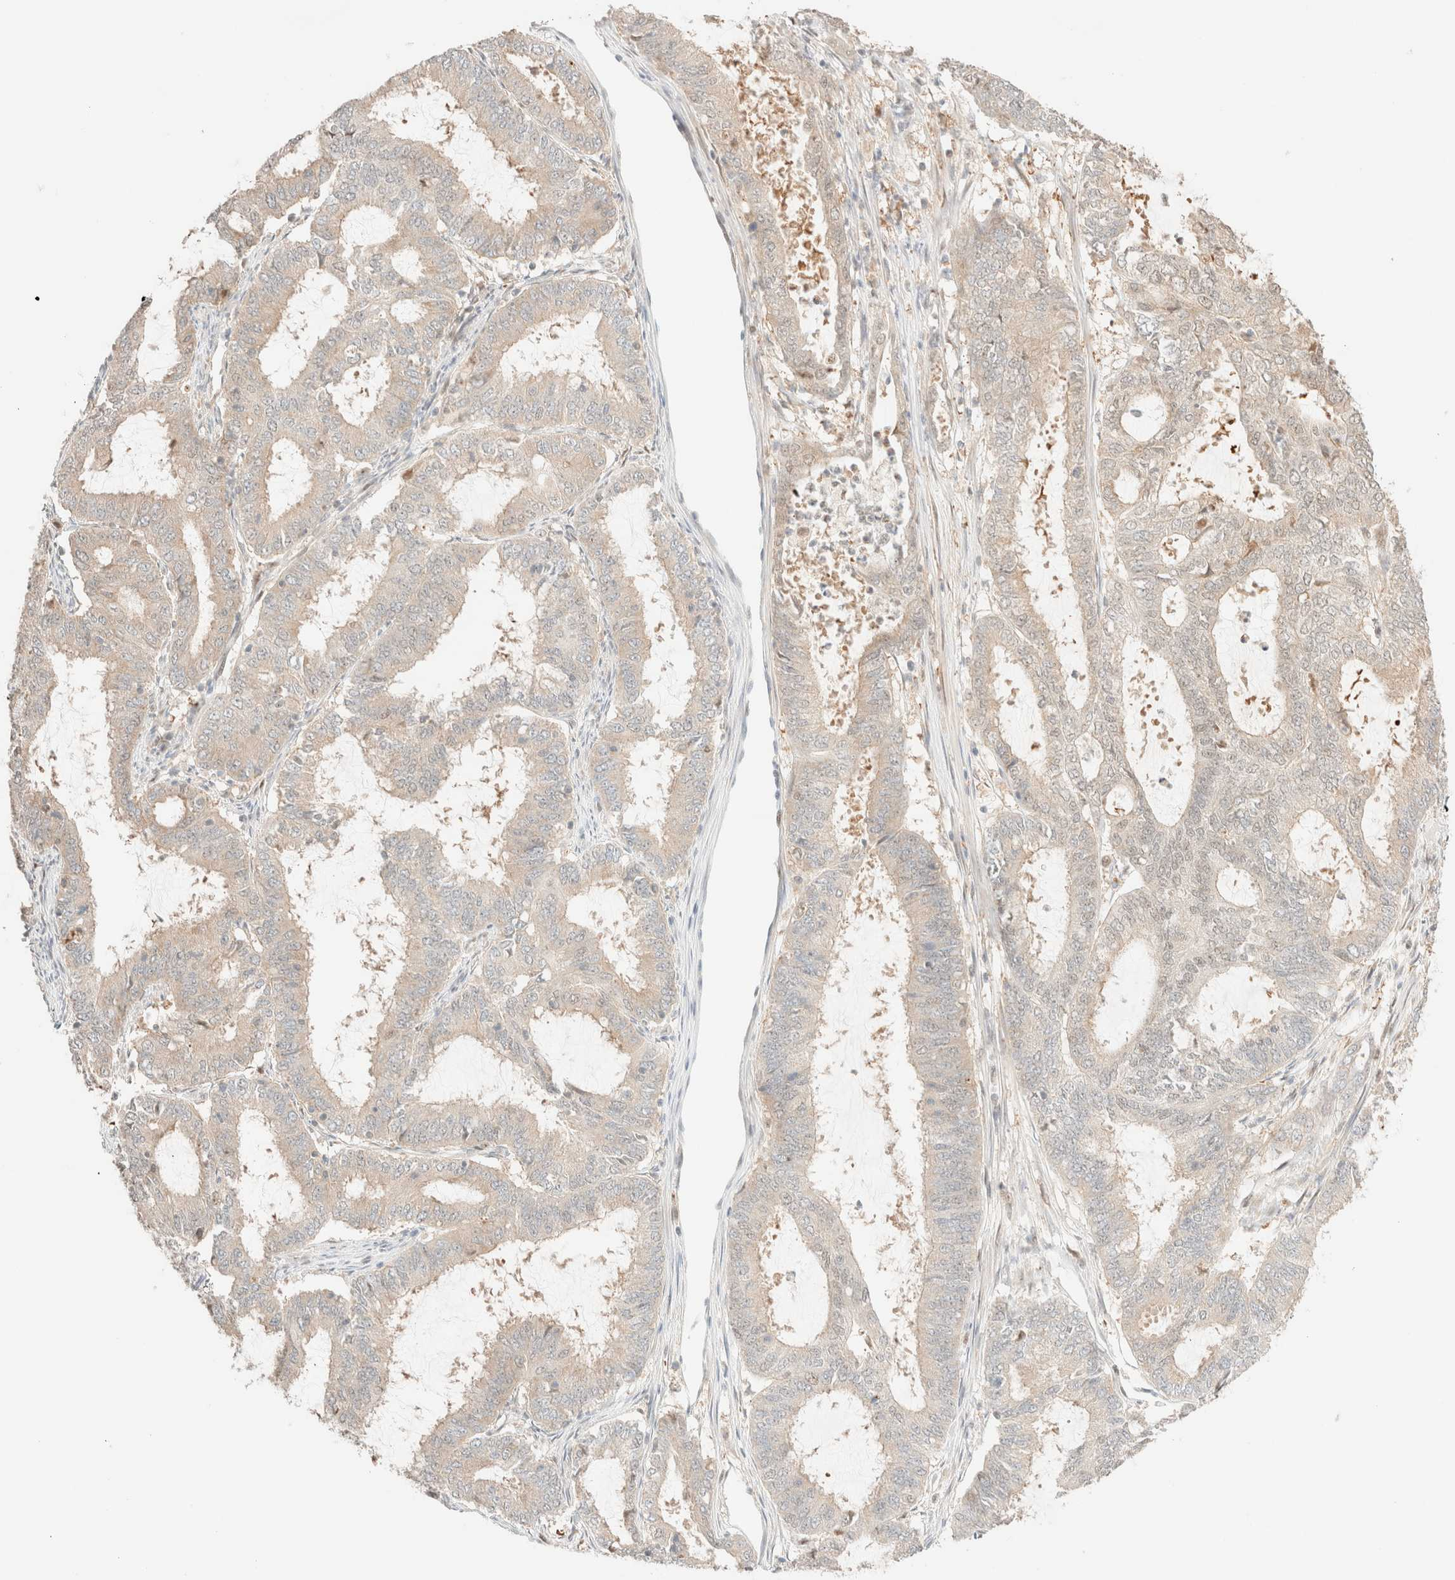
{"staining": {"intensity": "negative", "quantity": "none", "location": "none"}, "tissue": "endometrial cancer", "cell_type": "Tumor cells", "image_type": "cancer", "snomed": [{"axis": "morphology", "description": "Adenocarcinoma, NOS"}, {"axis": "topography", "description": "Endometrium"}], "caption": "IHC of human adenocarcinoma (endometrial) exhibits no expression in tumor cells.", "gene": "TSR1", "patient": {"sex": "female", "age": 51}}